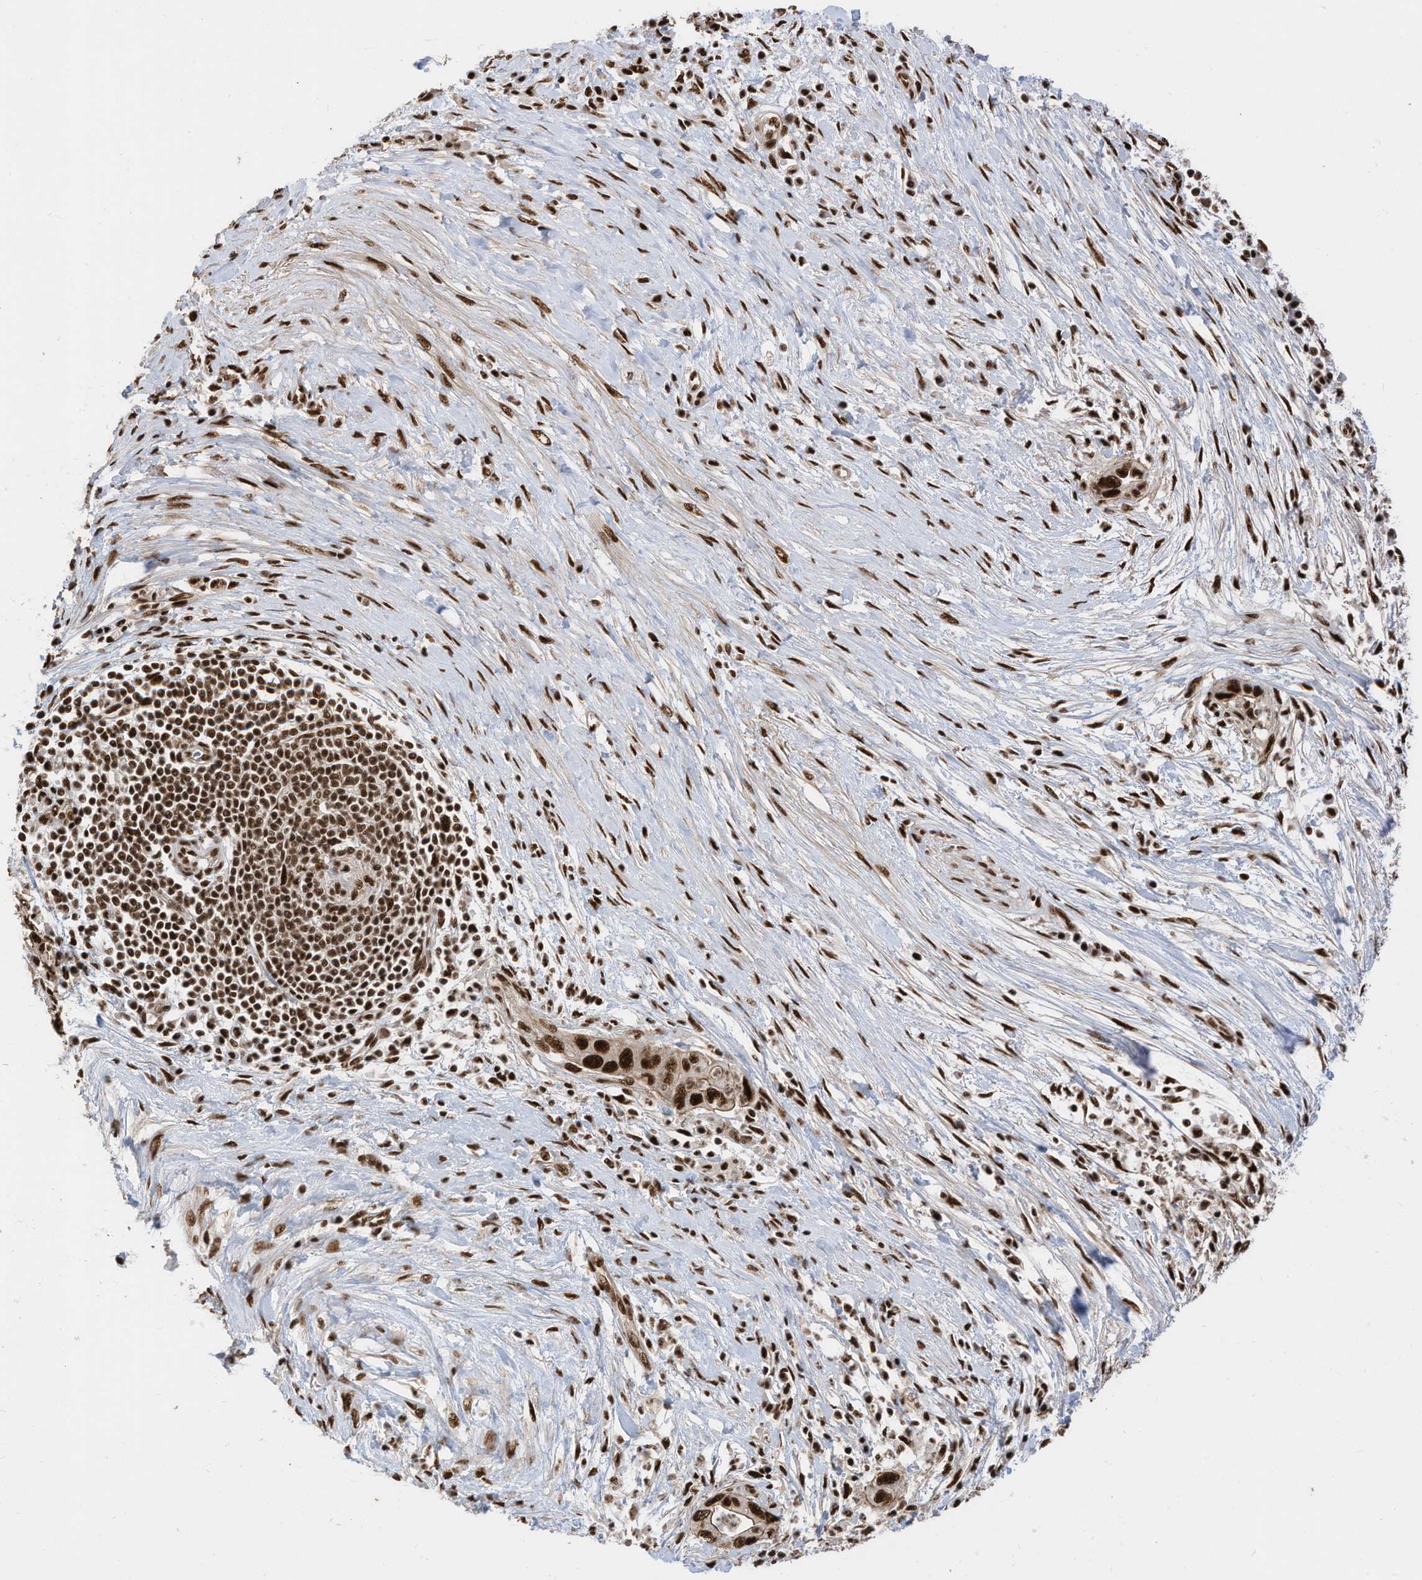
{"staining": {"intensity": "strong", "quantity": ">75%", "location": "nuclear"}, "tissue": "pancreatic cancer", "cell_type": "Tumor cells", "image_type": "cancer", "snomed": [{"axis": "morphology", "description": "Adenocarcinoma, NOS"}, {"axis": "topography", "description": "Pancreas"}], "caption": "Protein staining demonstrates strong nuclear staining in approximately >75% of tumor cells in adenocarcinoma (pancreatic). (Brightfield microscopy of DAB IHC at high magnification).", "gene": "SF3A3", "patient": {"sex": "male", "age": 75}}